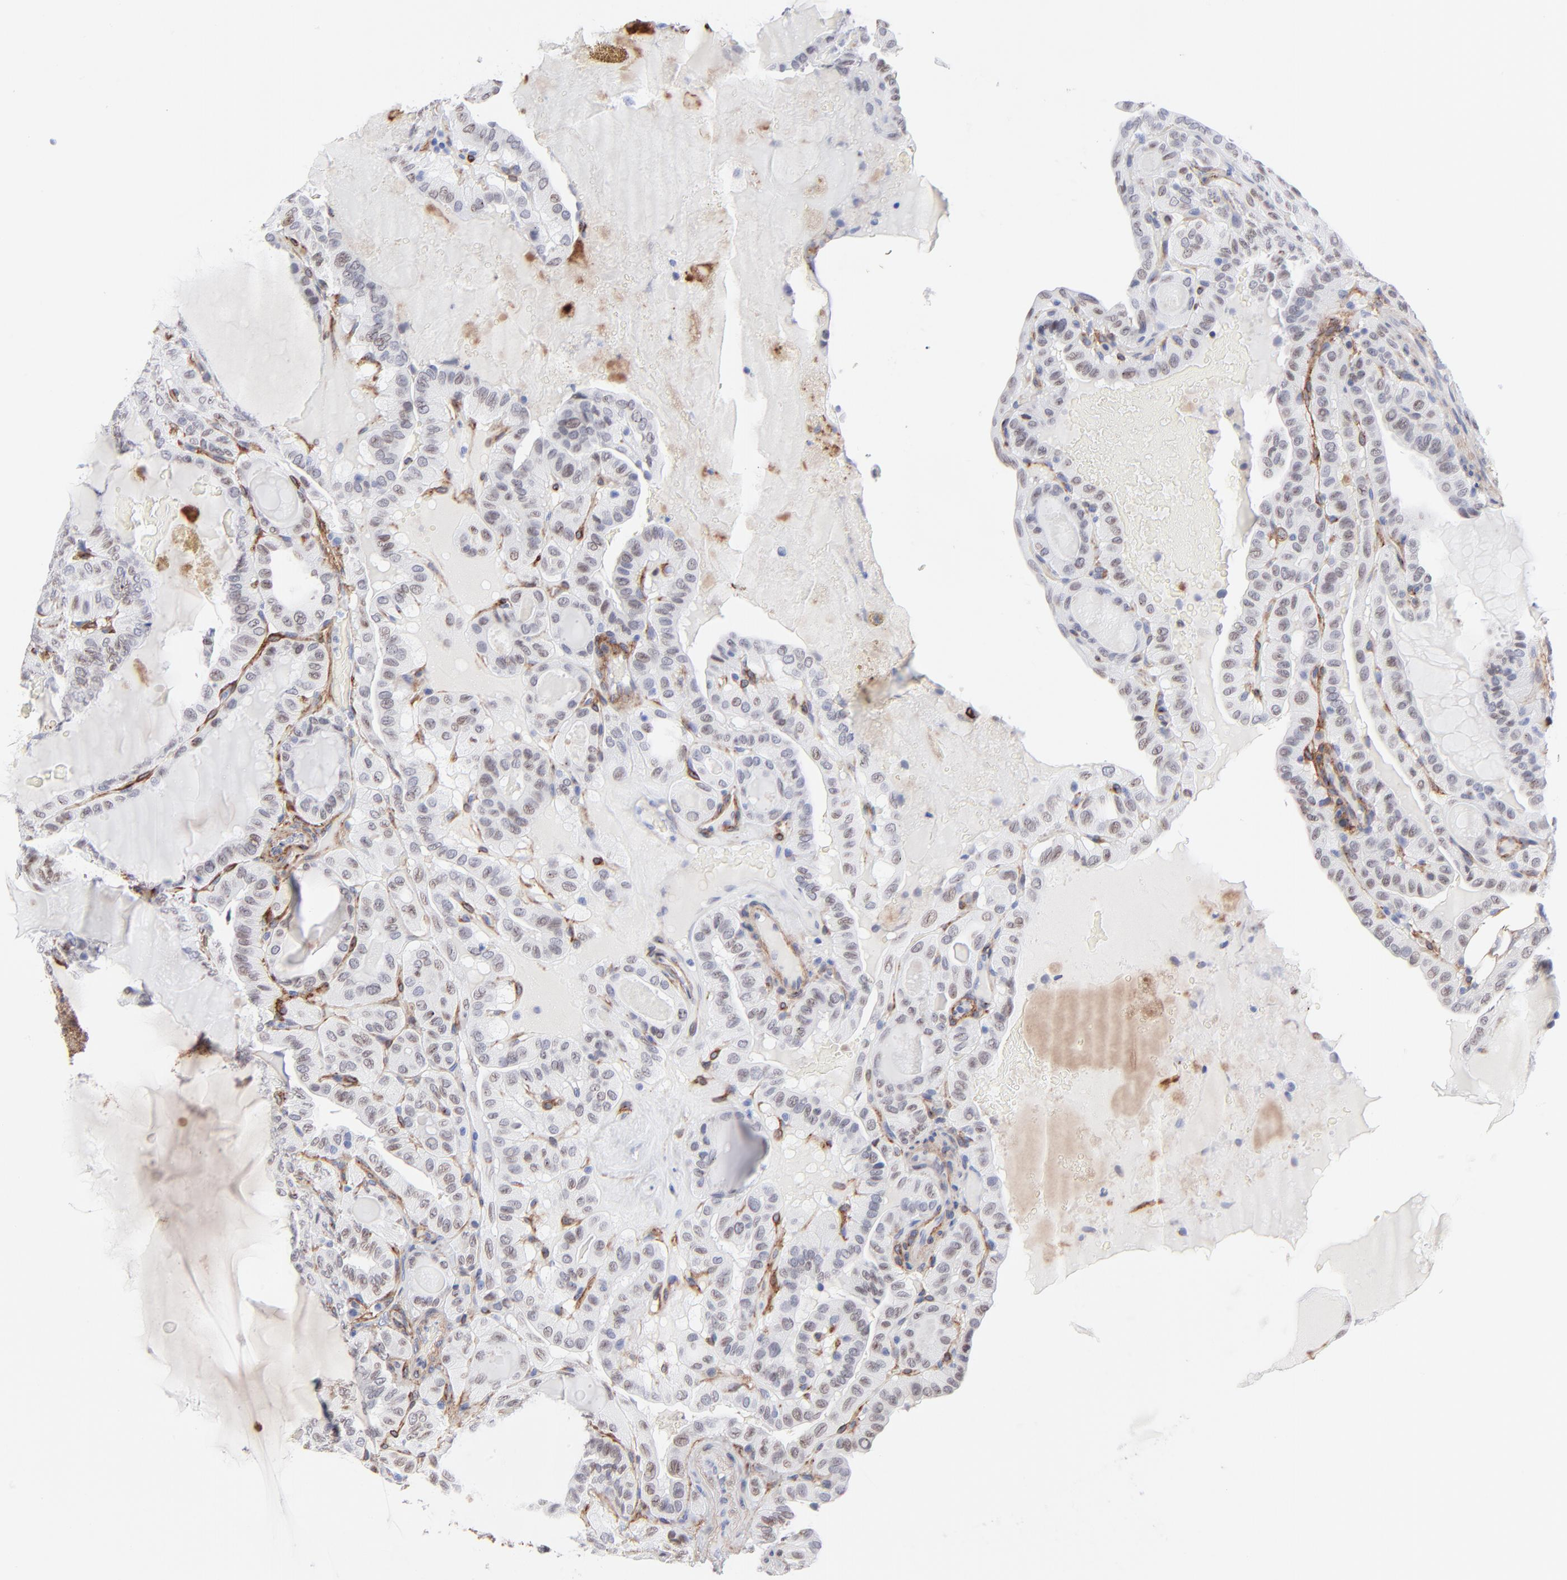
{"staining": {"intensity": "weak", "quantity": "25%-75%", "location": "nuclear"}, "tissue": "thyroid cancer", "cell_type": "Tumor cells", "image_type": "cancer", "snomed": [{"axis": "morphology", "description": "Papillary adenocarcinoma, NOS"}, {"axis": "topography", "description": "Thyroid gland"}], "caption": "Human papillary adenocarcinoma (thyroid) stained for a protein (brown) displays weak nuclear positive expression in about 25%-75% of tumor cells.", "gene": "PDGFRB", "patient": {"sex": "male", "age": 77}}